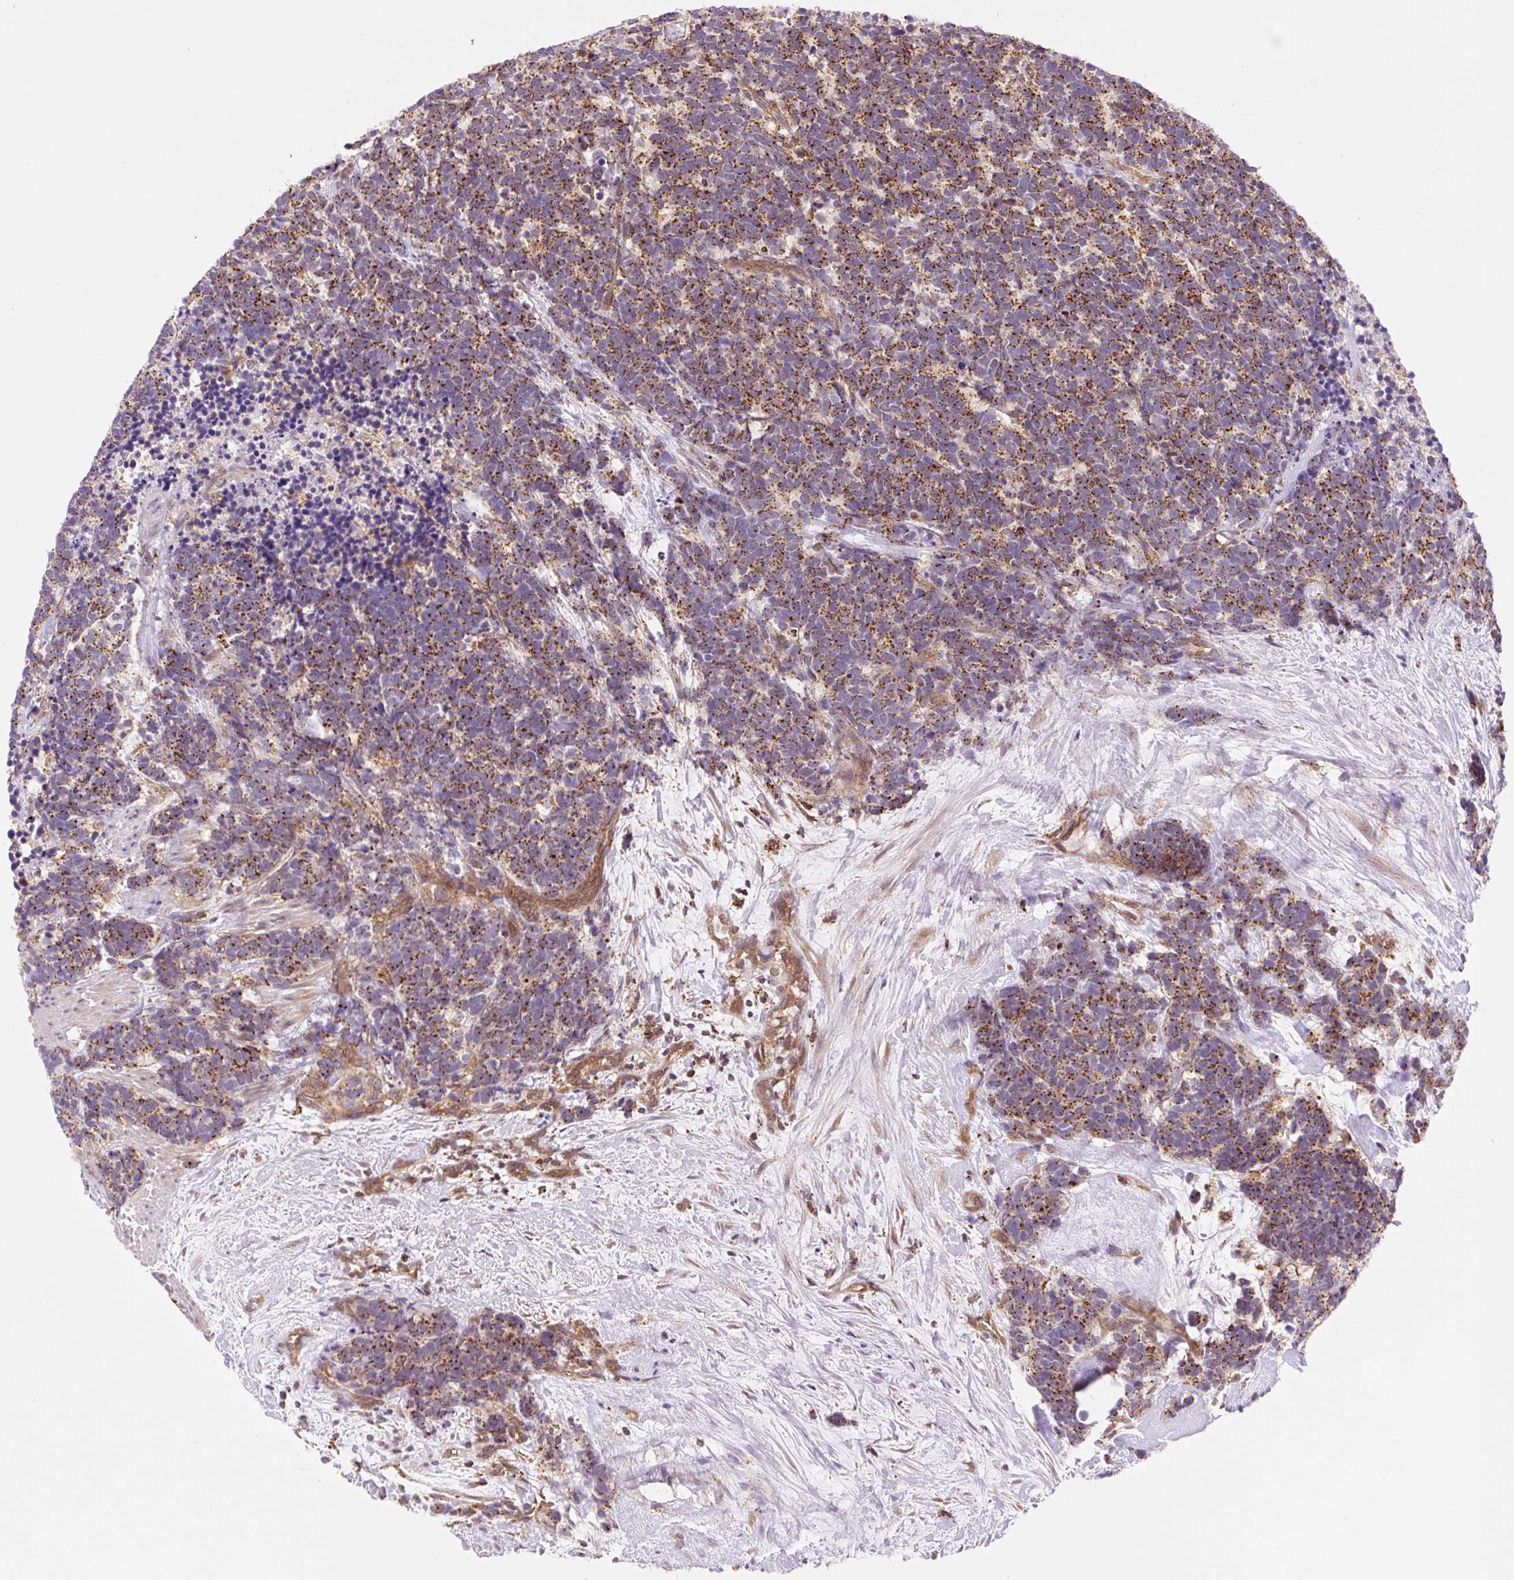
{"staining": {"intensity": "strong", "quantity": ">75%", "location": "cytoplasmic/membranous"}, "tissue": "carcinoid", "cell_type": "Tumor cells", "image_type": "cancer", "snomed": [{"axis": "morphology", "description": "Carcinoma, NOS"}, {"axis": "morphology", "description": "Carcinoid, malignant, NOS"}, {"axis": "topography", "description": "Prostate"}], "caption": "Tumor cells demonstrate high levels of strong cytoplasmic/membranous expression in about >75% of cells in human carcinoid.", "gene": "VPS4A", "patient": {"sex": "male", "age": 57}}